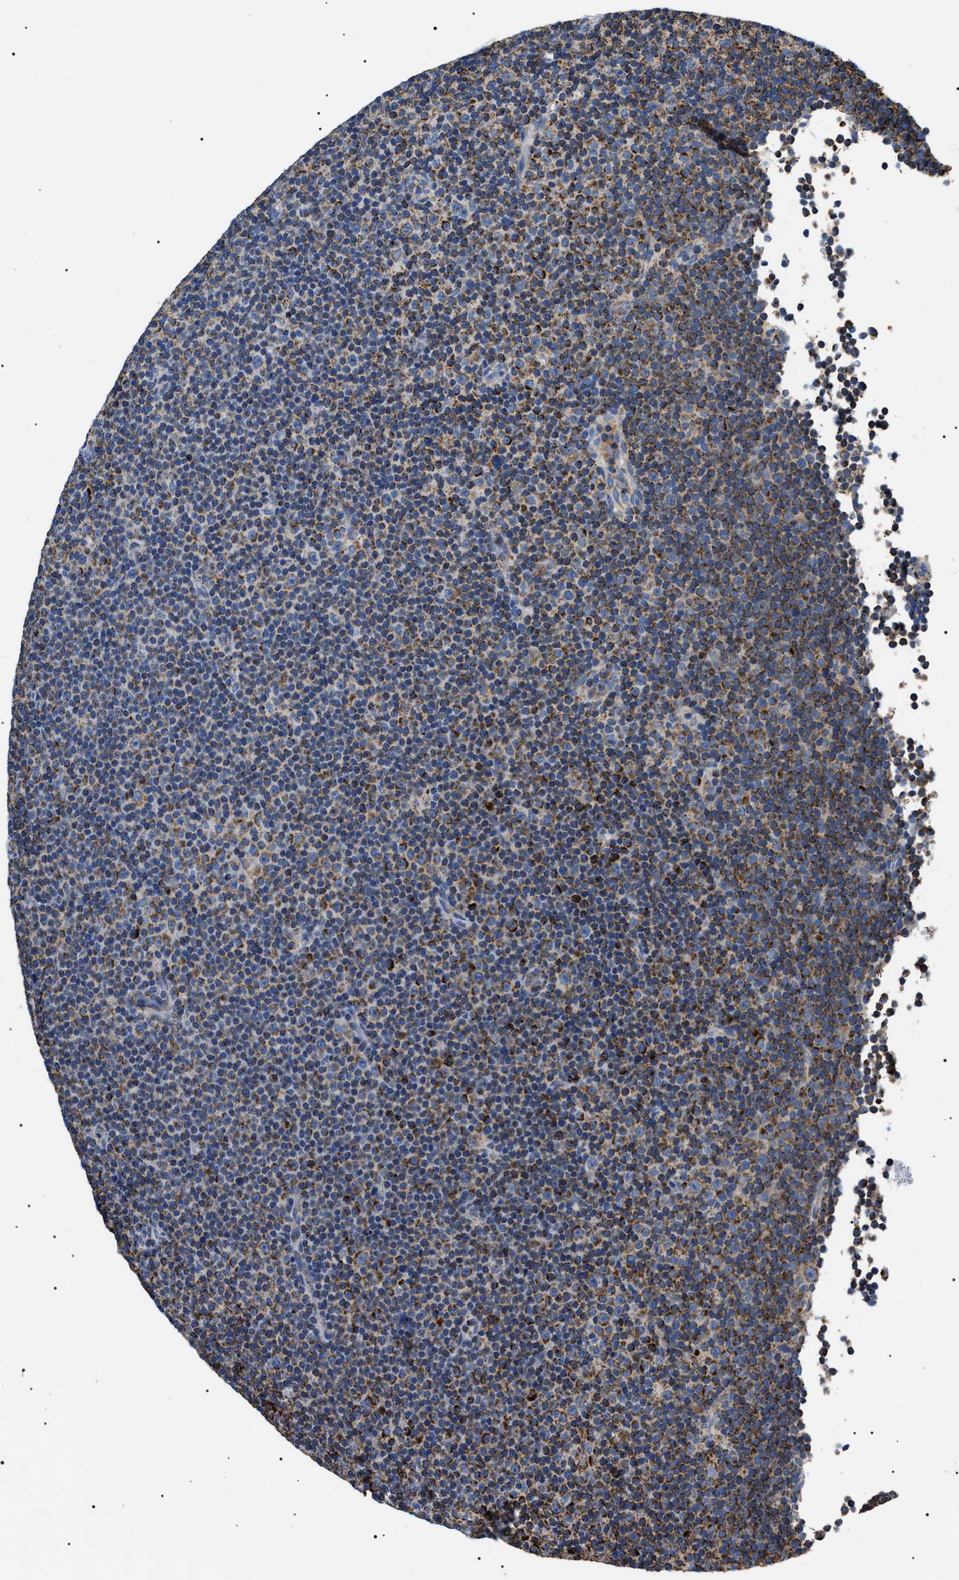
{"staining": {"intensity": "moderate", "quantity": "25%-75%", "location": "cytoplasmic/membranous"}, "tissue": "lymphoma", "cell_type": "Tumor cells", "image_type": "cancer", "snomed": [{"axis": "morphology", "description": "Malignant lymphoma, non-Hodgkin's type, Low grade"}, {"axis": "topography", "description": "Lymph node"}], "caption": "IHC of low-grade malignant lymphoma, non-Hodgkin's type demonstrates medium levels of moderate cytoplasmic/membranous staining in about 25%-75% of tumor cells.", "gene": "OXSM", "patient": {"sex": "female", "age": 67}}